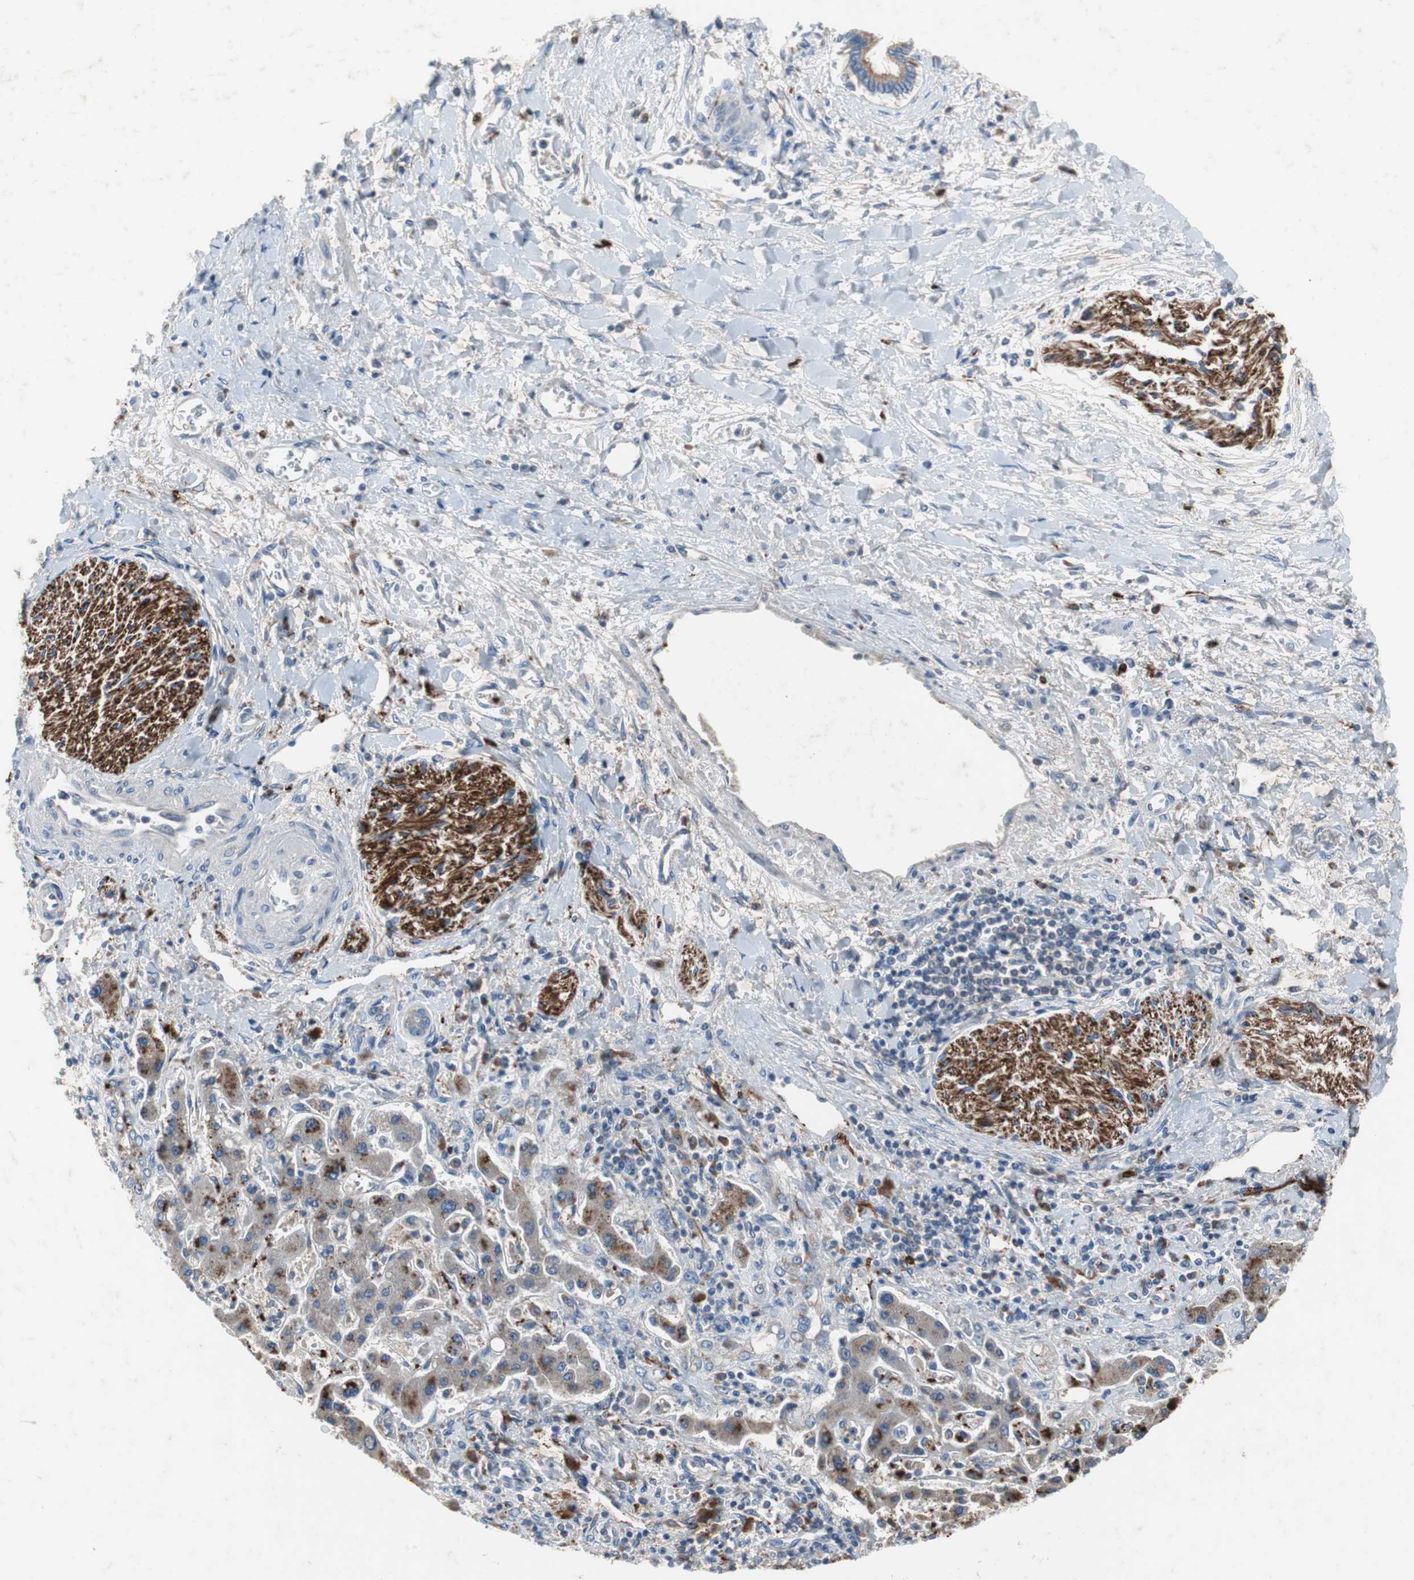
{"staining": {"intensity": "weak", "quantity": "25%-75%", "location": "cytoplasmic/membranous"}, "tissue": "liver cancer", "cell_type": "Tumor cells", "image_type": "cancer", "snomed": [{"axis": "morphology", "description": "Cholangiocarcinoma"}, {"axis": "topography", "description": "Liver"}], "caption": "Cholangiocarcinoma (liver) was stained to show a protein in brown. There is low levels of weak cytoplasmic/membranous staining in approximately 25%-75% of tumor cells.", "gene": "CALB2", "patient": {"sex": "male", "age": 50}}